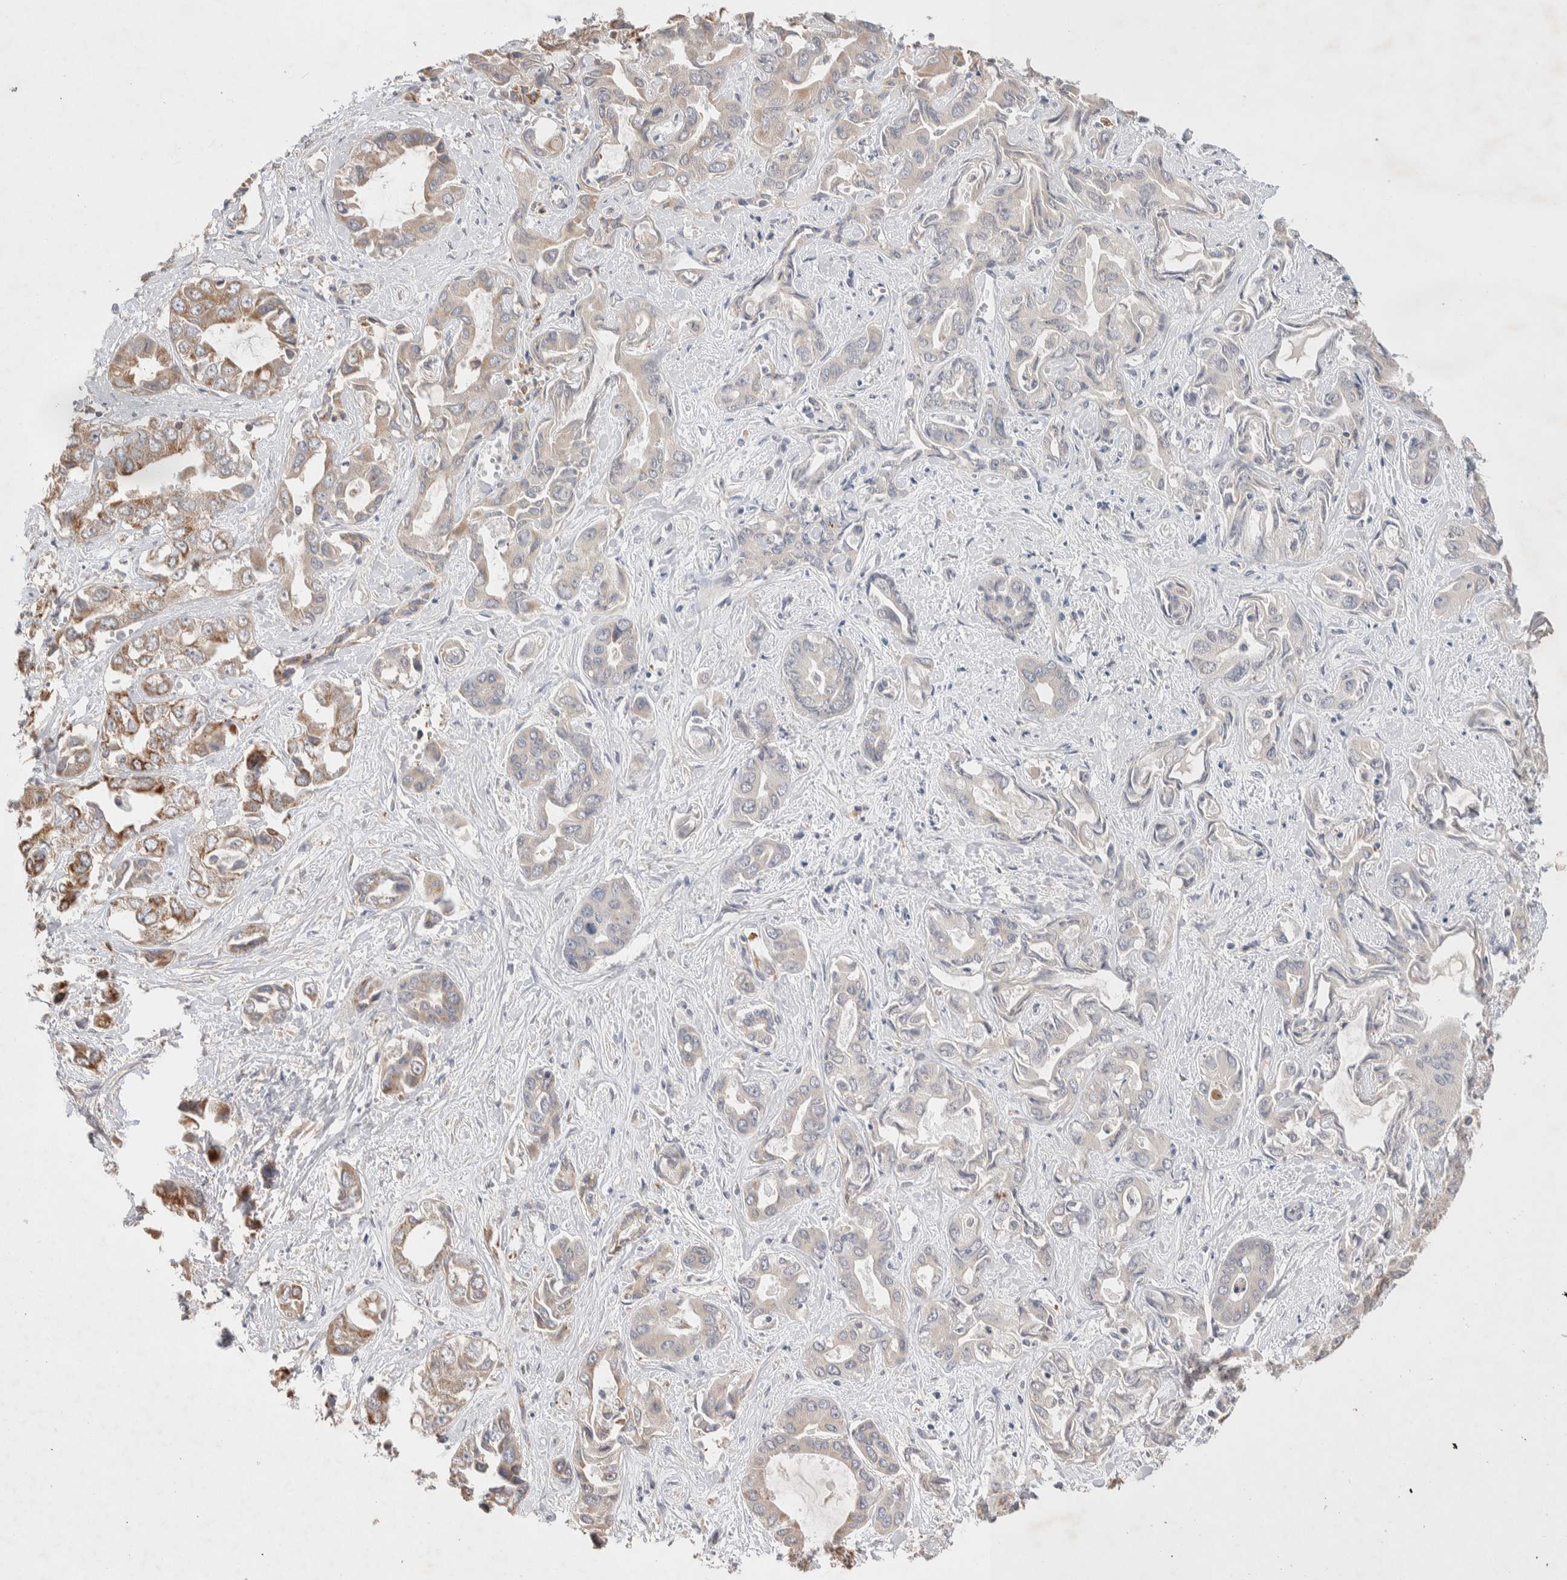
{"staining": {"intensity": "moderate", "quantity": "25%-75%", "location": "cytoplasmic/membranous"}, "tissue": "liver cancer", "cell_type": "Tumor cells", "image_type": "cancer", "snomed": [{"axis": "morphology", "description": "Cholangiocarcinoma"}, {"axis": "topography", "description": "Liver"}], "caption": "Immunohistochemistry of liver cancer (cholangiocarcinoma) exhibits medium levels of moderate cytoplasmic/membranous positivity in approximately 25%-75% of tumor cells. The staining is performed using DAB (3,3'-diaminobenzidine) brown chromogen to label protein expression. The nuclei are counter-stained blue using hematoxylin.", "gene": "DEPTOR", "patient": {"sex": "female", "age": 52}}